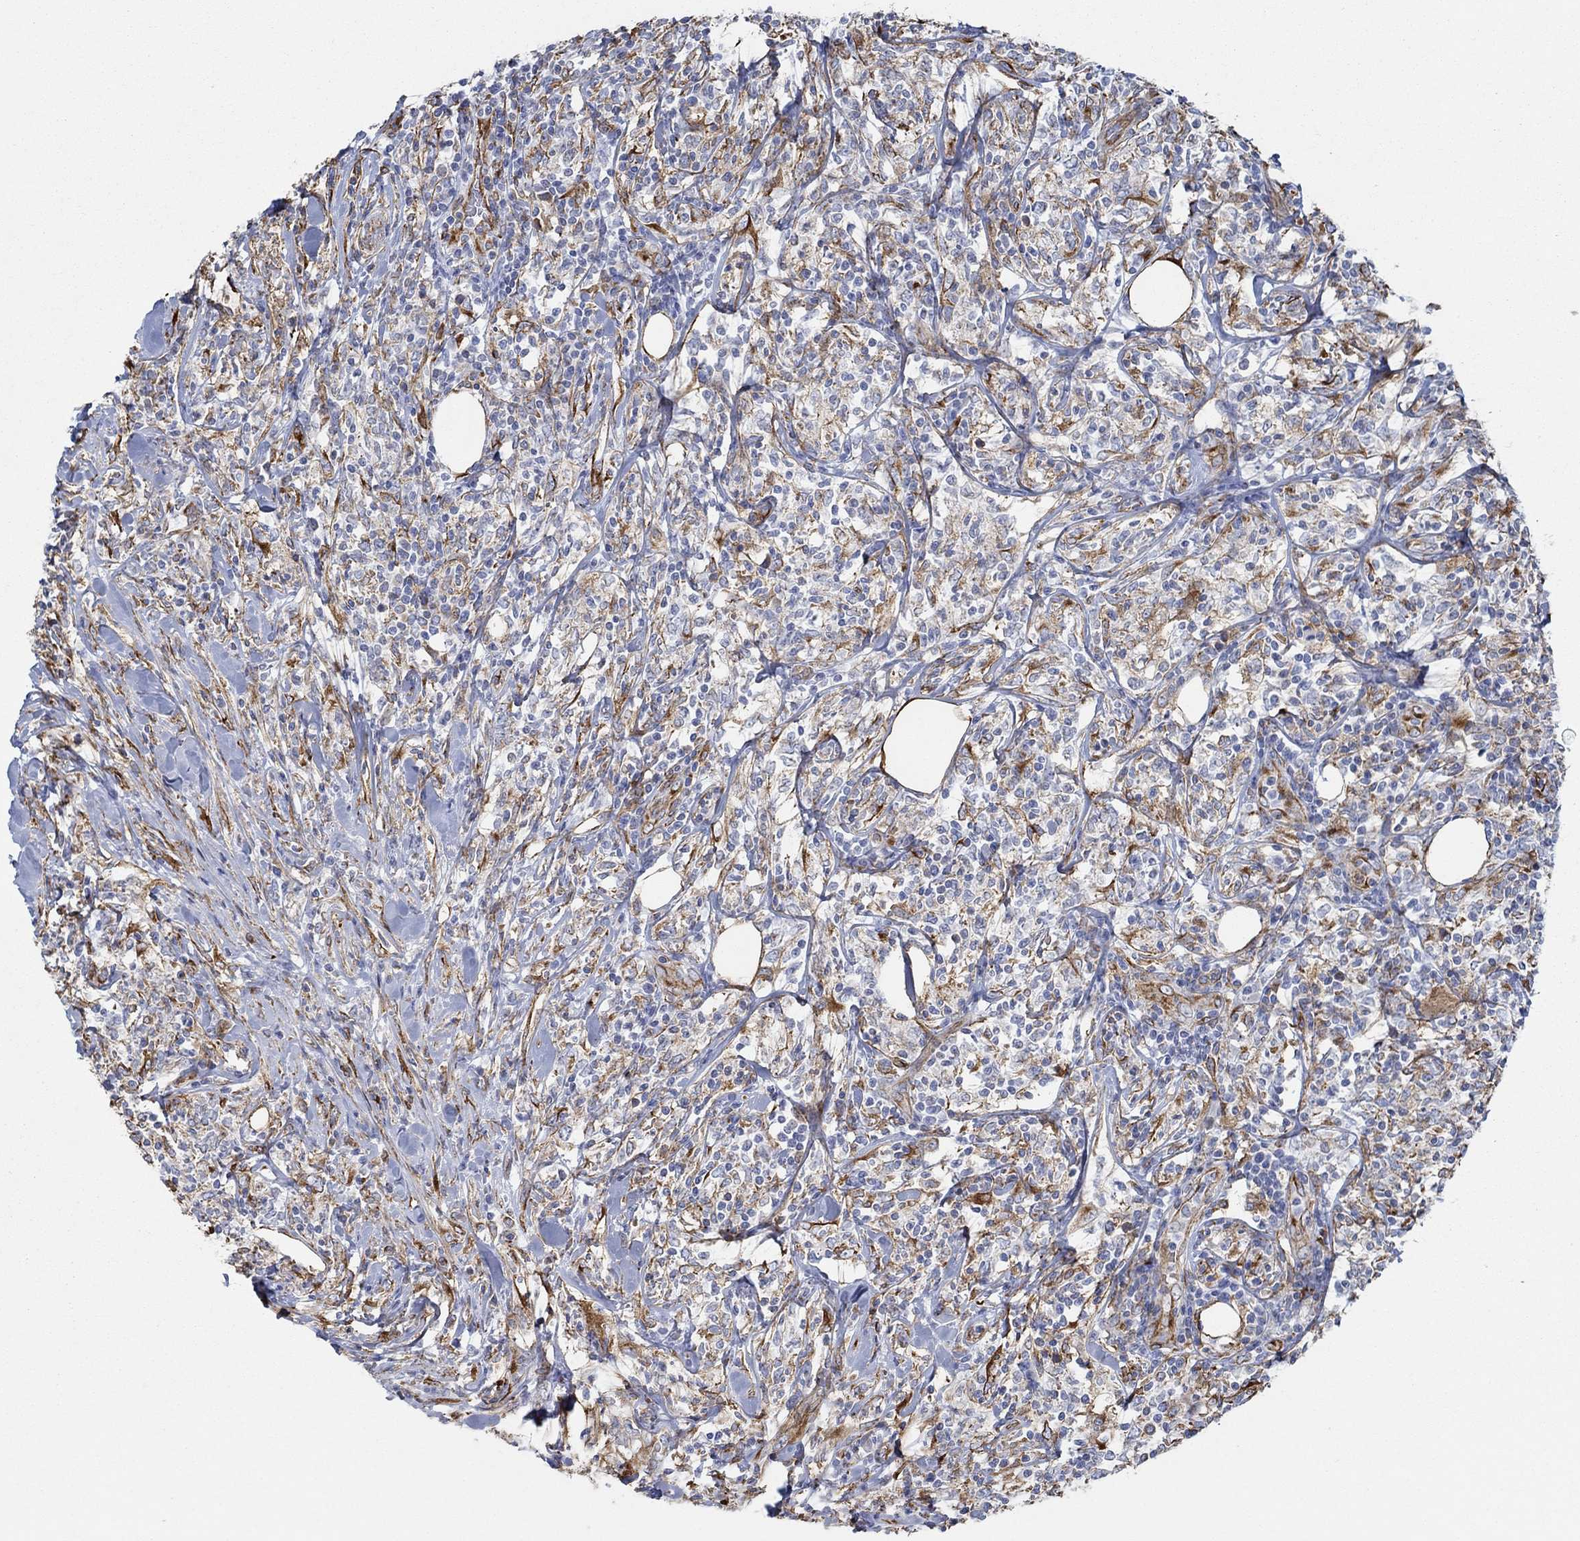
{"staining": {"intensity": "strong", "quantity": "<25%", "location": "cytoplasmic/membranous"}, "tissue": "lymphoma", "cell_type": "Tumor cells", "image_type": "cancer", "snomed": [{"axis": "morphology", "description": "Malignant lymphoma, non-Hodgkin's type, High grade"}, {"axis": "topography", "description": "Lymph node"}], "caption": "The histopathology image demonstrates immunohistochemical staining of malignant lymphoma, non-Hodgkin's type (high-grade). There is strong cytoplasmic/membranous staining is present in about <25% of tumor cells. Immunohistochemistry (ihc) stains the protein in brown and the nuclei are stained blue.", "gene": "STC2", "patient": {"sex": "female", "age": 84}}